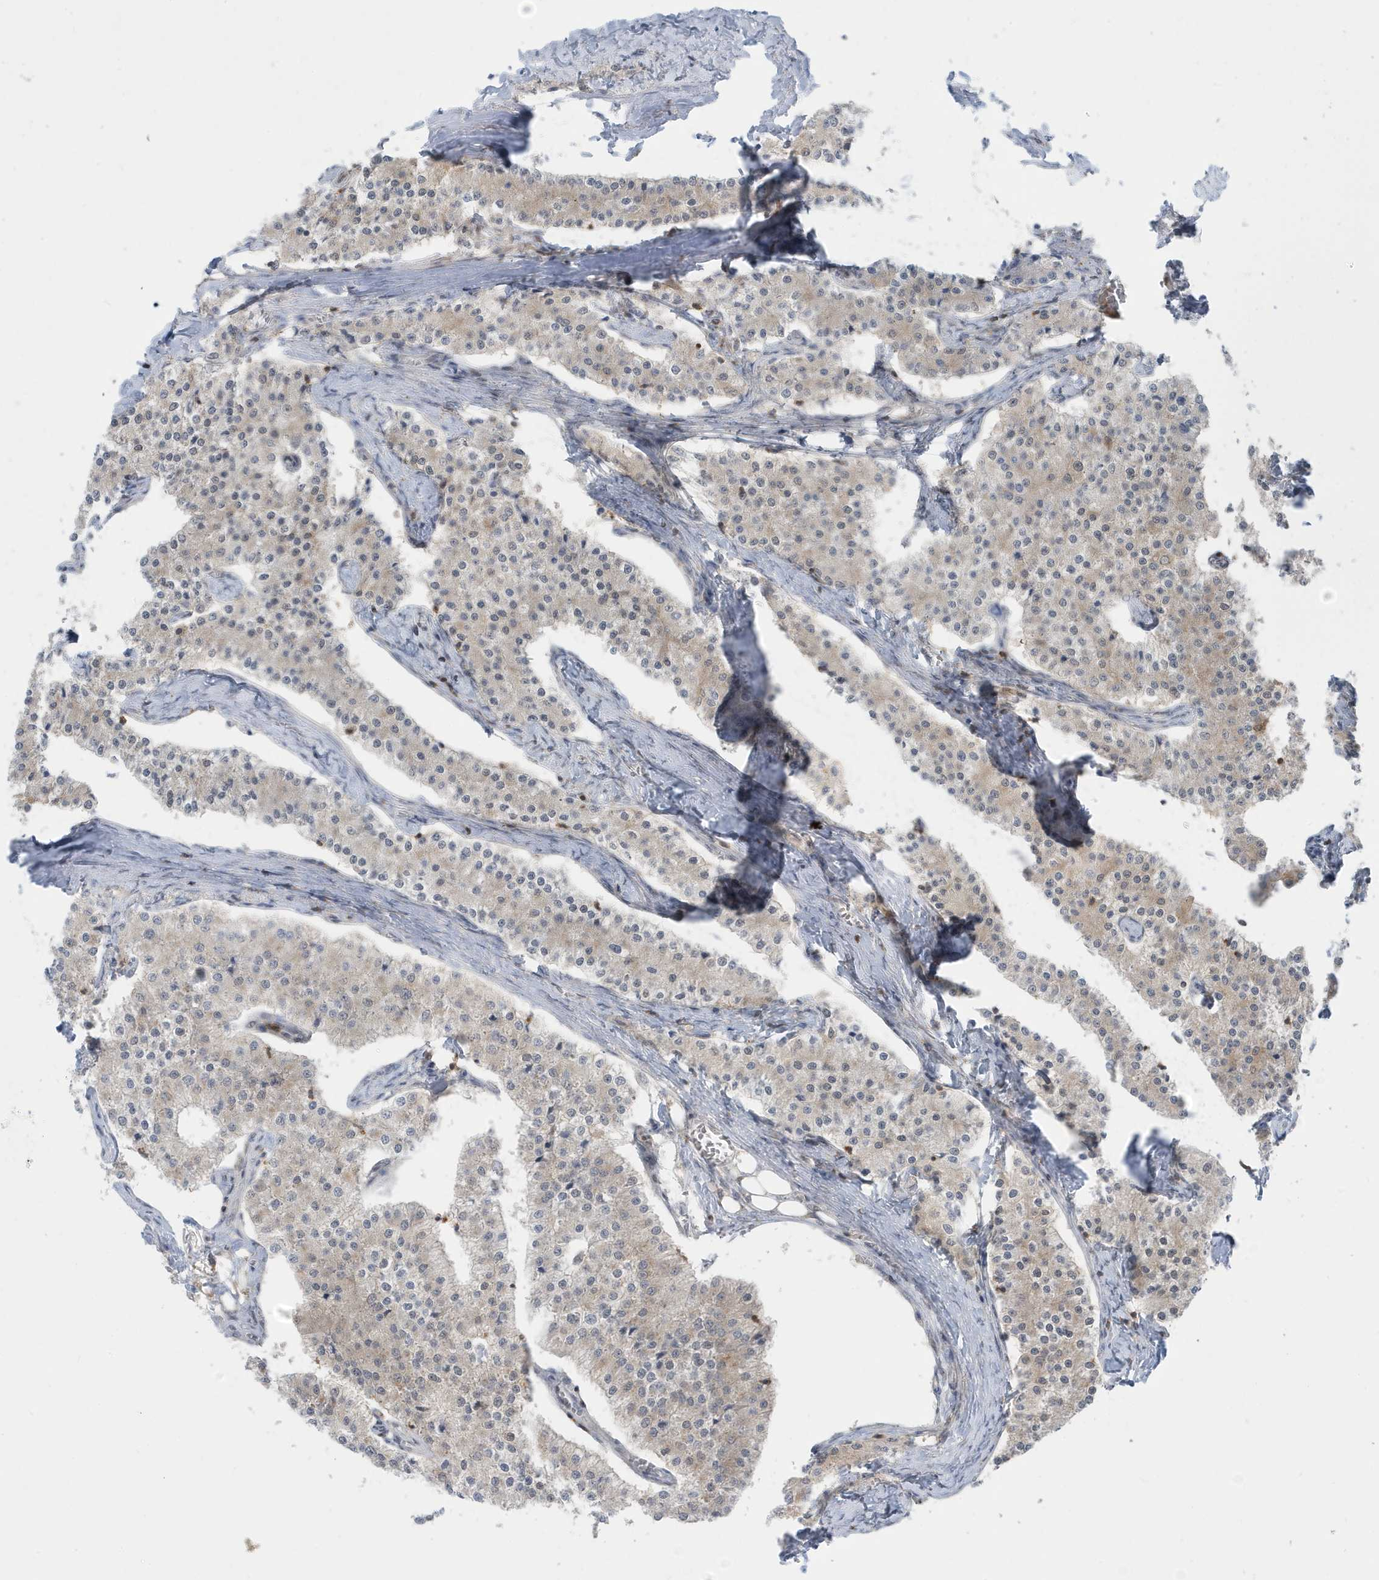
{"staining": {"intensity": "weak", "quantity": "<25%", "location": "cytoplasmic/membranous"}, "tissue": "carcinoid", "cell_type": "Tumor cells", "image_type": "cancer", "snomed": [{"axis": "morphology", "description": "Carcinoid, malignant, NOS"}, {"axis": "topography", "description": "Colon"}], "caption": "The image shows no significant expression in tumor cells of carcinoid.", "gene": "OGA", "patient": {"sex": "female", "age": 52}}